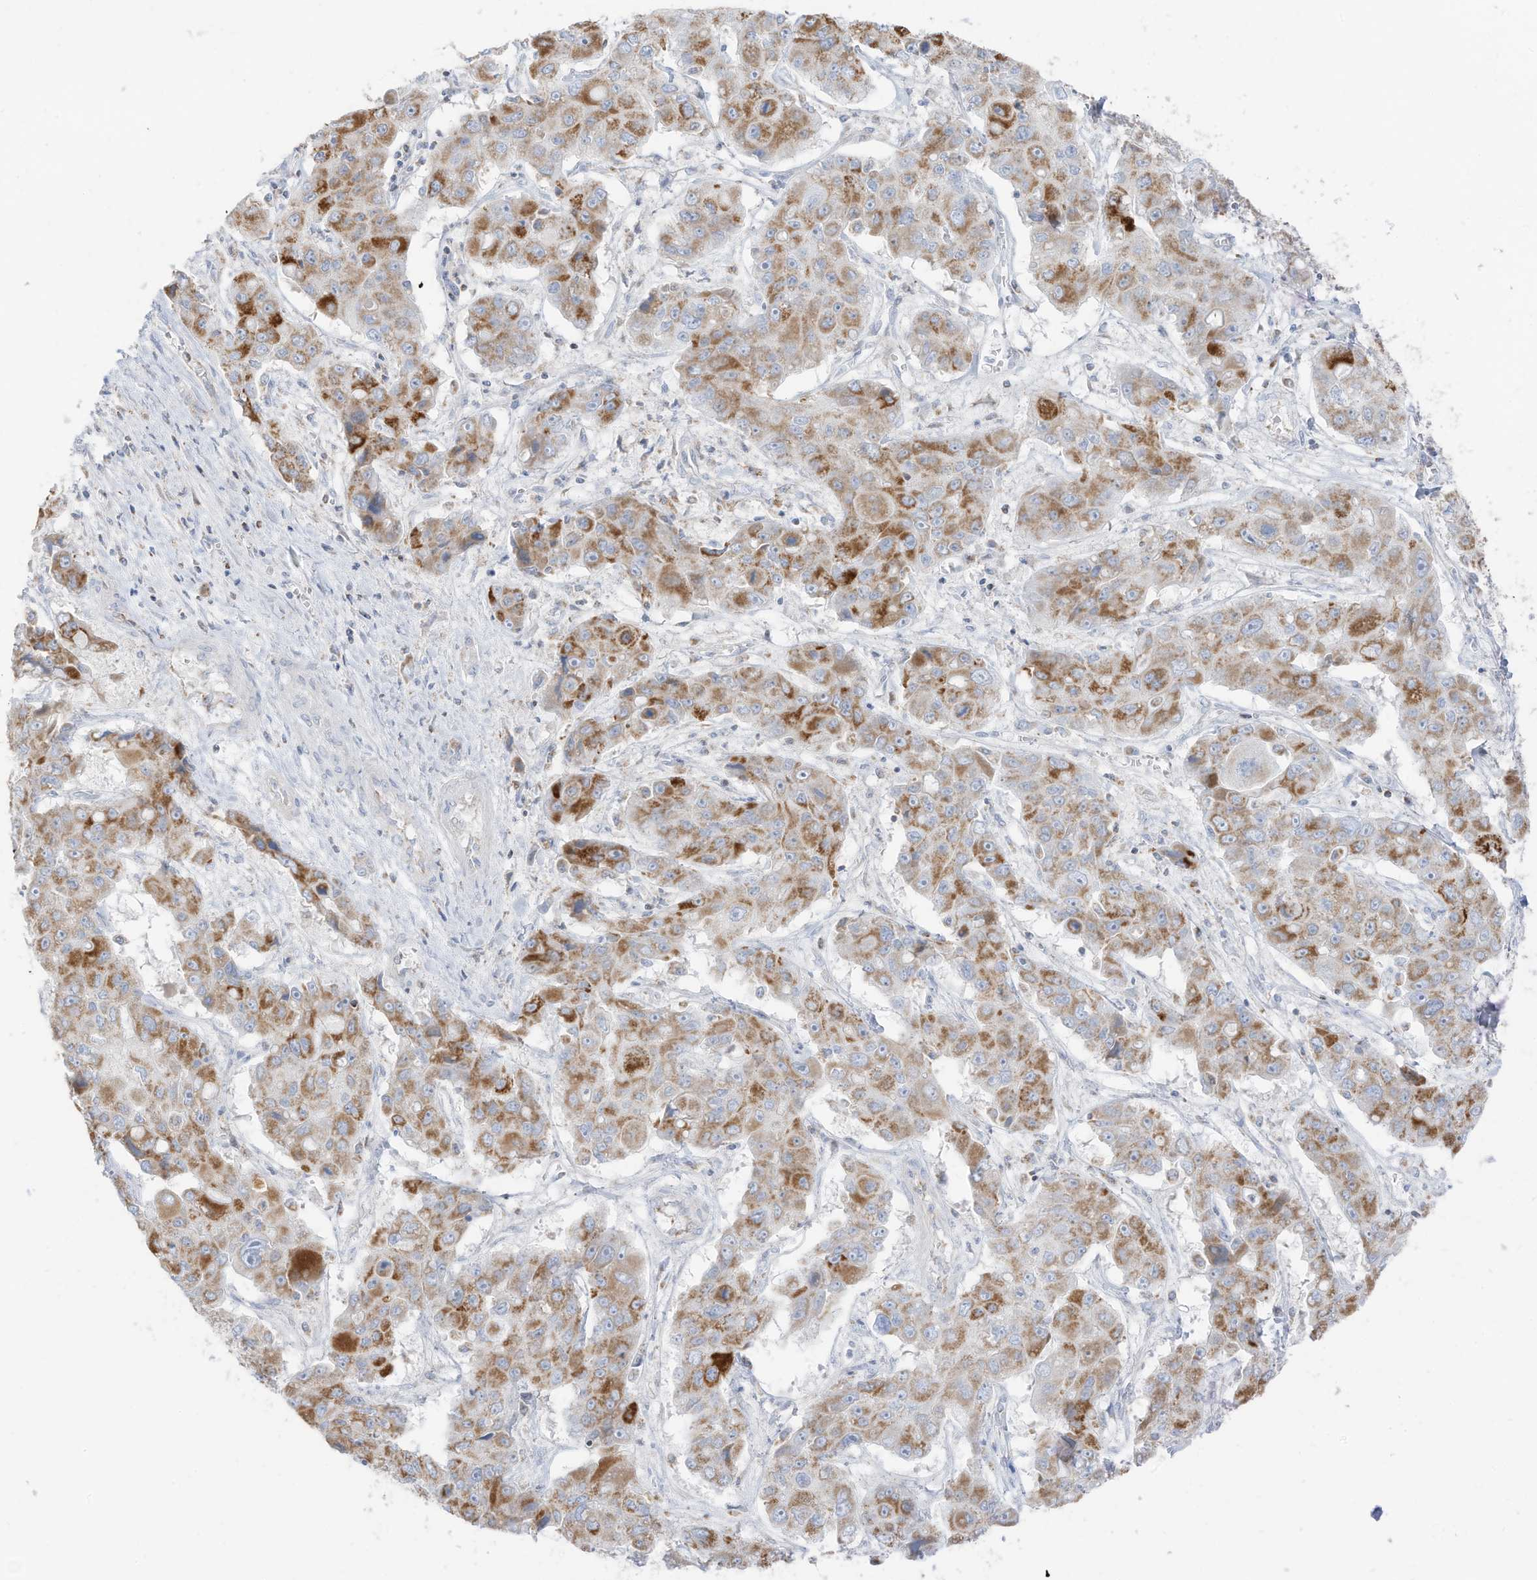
{"staining": {"intensity": "moderate", "quantity": ">75%", "location": "cytoplasmic/membranous"}, "tissue": "liver cancer", "cell_type": "Tumor cells", "image_type": "cancer", "snomed": [{"axis": "morphology", "description": "Cholangiocarcinoma"}, {"axis": "topography", "description": "Liver"}], "caption": "Protein expression analysis of human liver cholangiocarcinoma reveals moderate cytoplasmic/membranous staining in about >75% of tumor cells.", "gene": "ETHE1", "patient": {"sex": "male", "age": 67}}